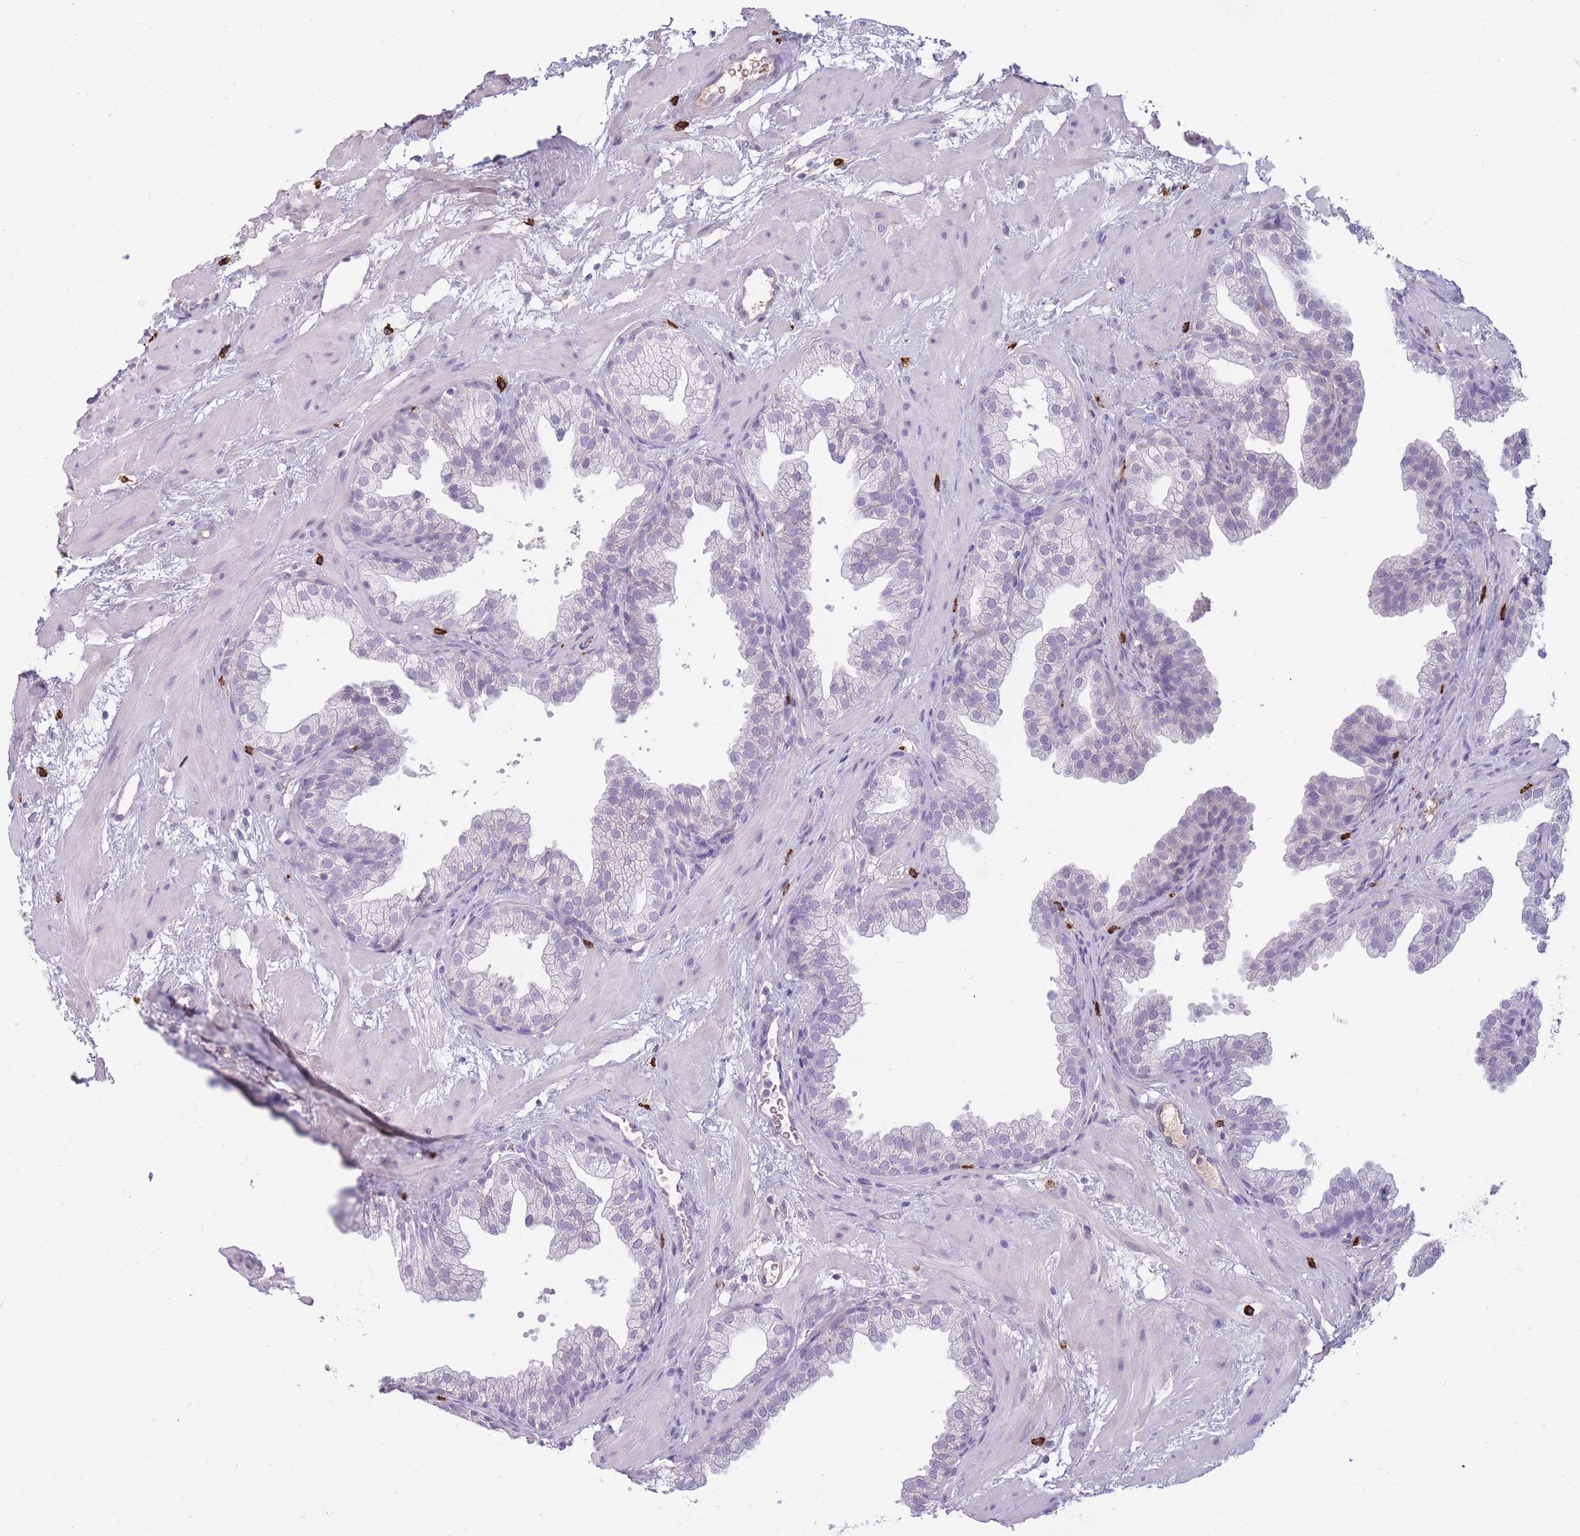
{"staining": {"intensity": "negative", "quantity": "none", "location": "none"}, "tissue": "prostate", "cell_type": "Glandular cells", "image_type": "normal", "snomed": [{"axis": "morphology", "description": "Normal tissue, NOS"}, {"axis": "topography", "description": "Prostate"}], "caption": "An immunohistochemistry photomicrograph of unremarkable prostate is shown. There is no staining in glandular cells of prostate.", "gene": "TPSD1", "patient": {"sex": "male", "age": 37}}